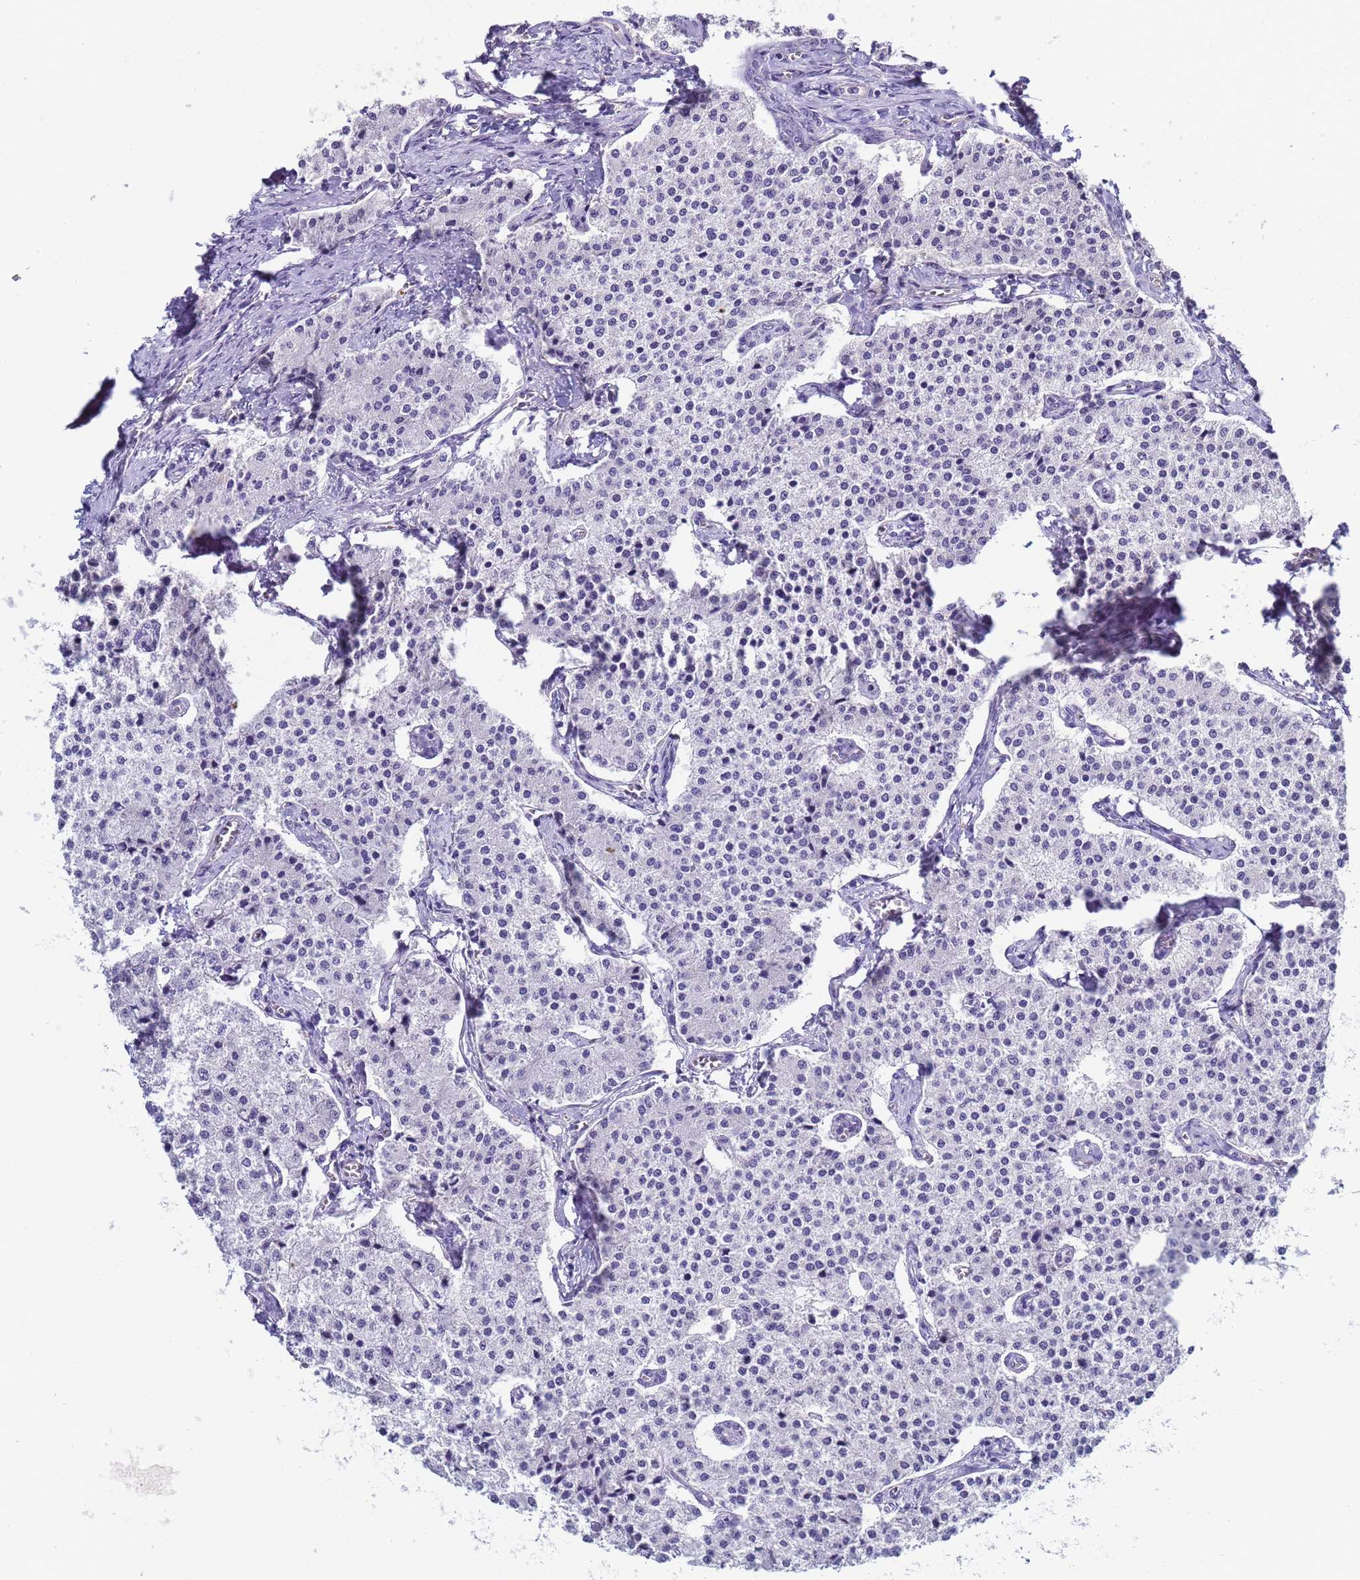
{"staining": {"intensity": "negative", "quantity": "none", "location": "none"}, "tissue": "carcinoid", "cell_type": "Tumor cells", "image_type": "cancer", "snomed": [{"axis": "morphology", "description": "Carcinoid, malignant, NOS"}, {"axis": "topography", "description": "Colon"}], "caption": "Tumor cells are negative for protein expression in human carcinoid (malignant).", "gene": "CTRC", "patient": {"sex": "female", "age": 52}}